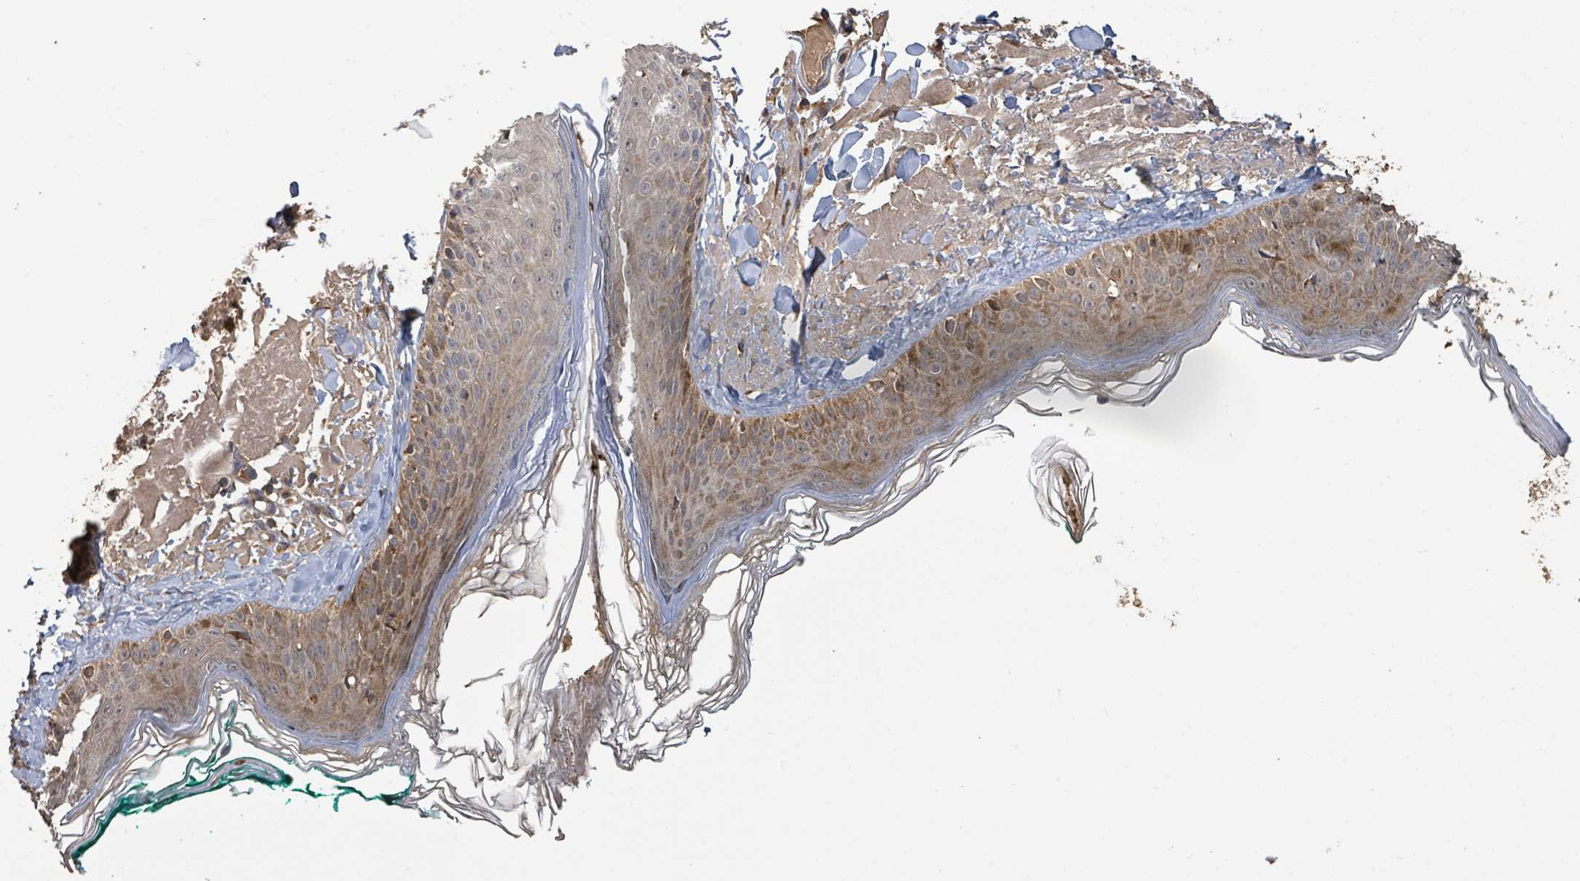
{"staining": {"intensity": "moderate", "quantity": ">75%", "location": "cytoplasmic/membranous"}, "tissue": "skin", "cell_type": "Fibroblasts", "image_type": "normal", "snomed": [{"axis": "morphology", "description": "Normal tissue, NOS"}, {"axis": "morphology", "description": "Malignant melanoma, NOS"}, {"axis": "topography", "description": "Skin"}], "caption": "Fibroblasts display moderate cytoplasmic/membranous positivity in approximately >75% of cells in benign skin.", "gene": "STARD4", "patient": {"sex": "male", "age": 80}}